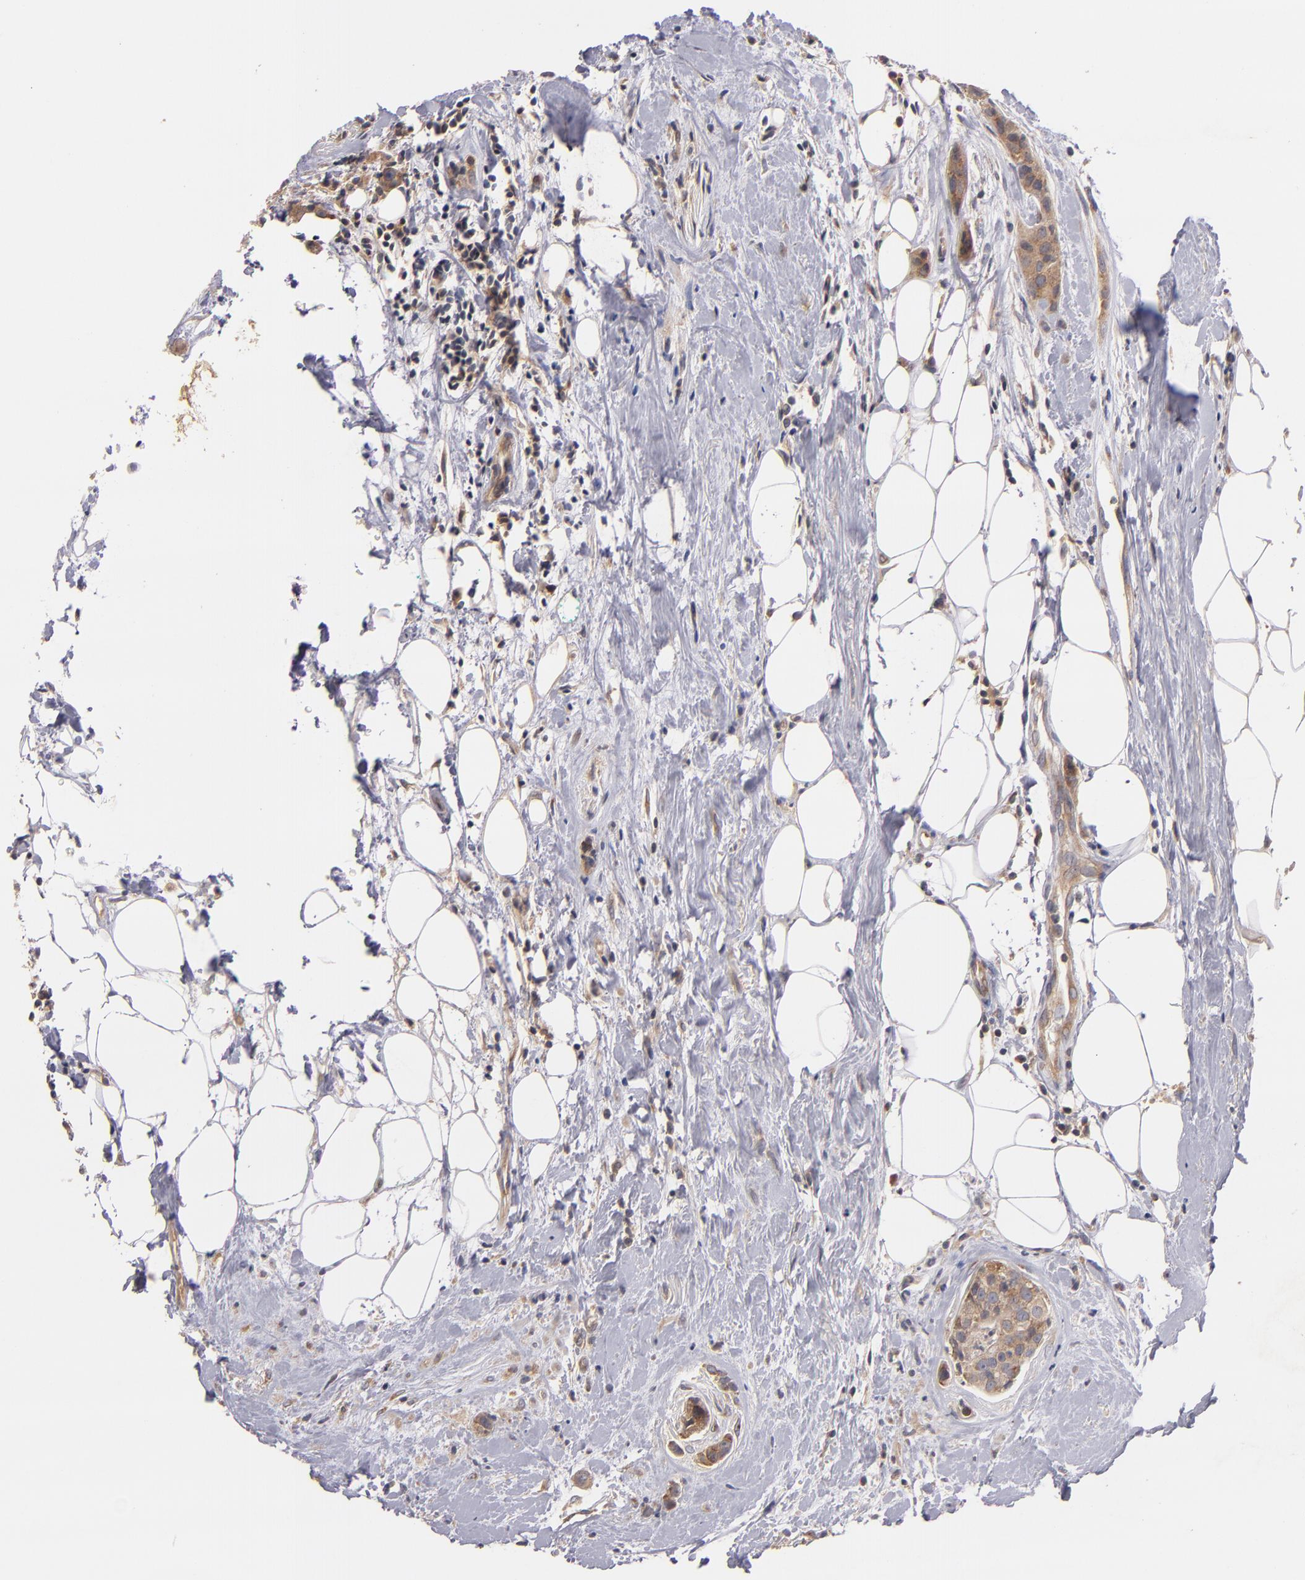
{"staining": {"intensity": "moderate", "quantity": "25%-75%", "location": "cytoplasmic/membranous"}, "tissue": "breast cancer", "cell_type": "Tumor cells", "image_type": "cancer", "snomed": [{"axis": "morphology", "description": "Duct carcinoma"}, {"axis": "topography", "description": "Breast"}], "caption": "The histopathology image exhibits immunohistochemical staining of invasive ductal carcinoma (breast). There is moderate cytoplasmic/membranous staining is seen in approximately 25%-75% of tumor cells.", "gene": "UPF3B", "patient": {"sex": "female", "age": 45}}